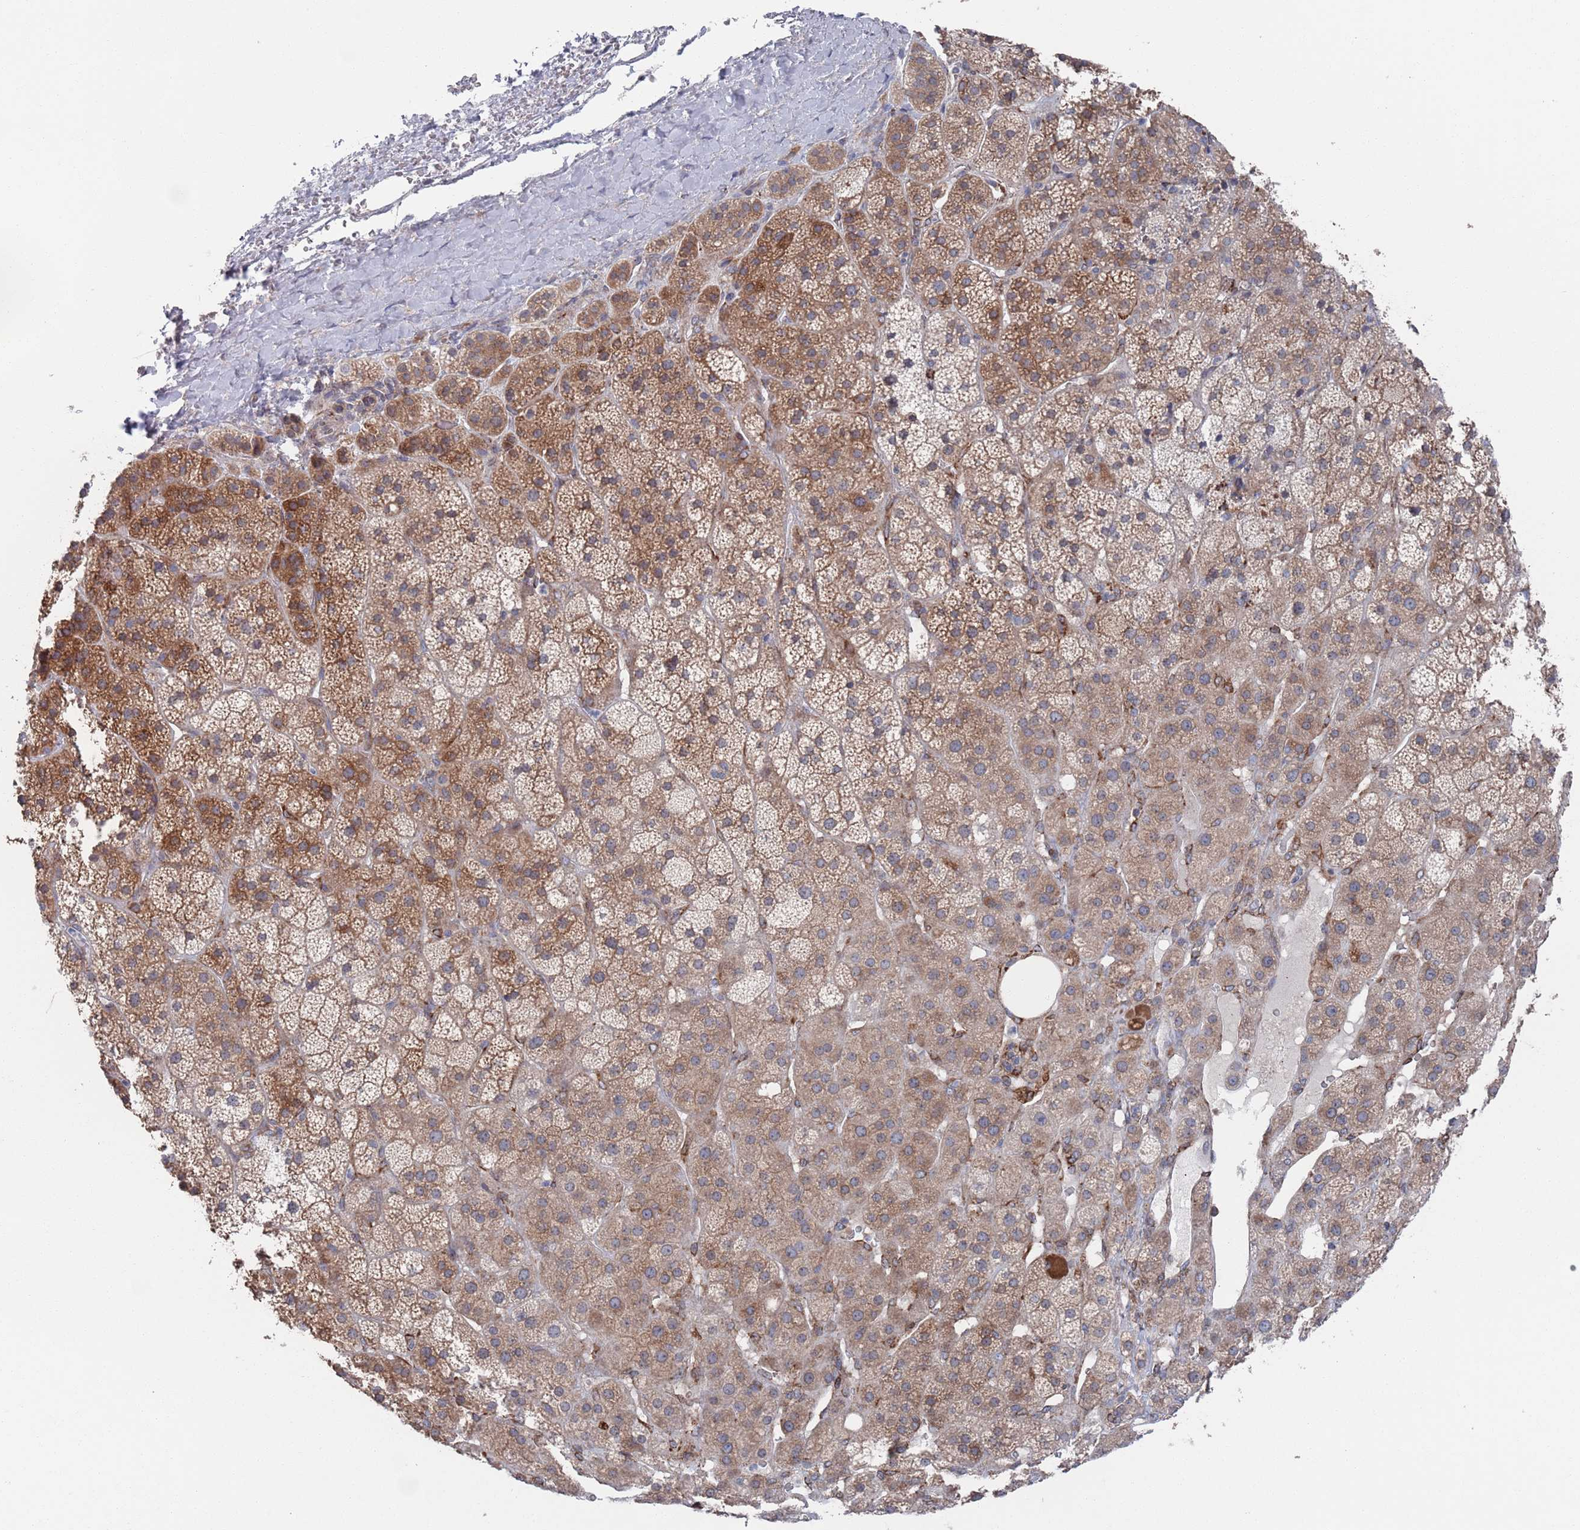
{"staining": {"intensity": "moderate", "quantity": "25%-75%", "location": "cytoplasmic/membranous"}, "tissue": "adrenal gland", "cell_type": "Glandular cells", "image_type": "normal", "snomed": [{"axis": "morphology", "description": "Normal tissue, NOS"}, {"axis": "topography", "description": "Adrenal gland"}], "caption": "Human adrenal gland stained with a brown dye exhibits moderate cytoplasmic/membranous positive staining in about 25%-75% of glandular cells.", "gene": "CCDC106", "patient": {"sex": "female", "age": 70}}